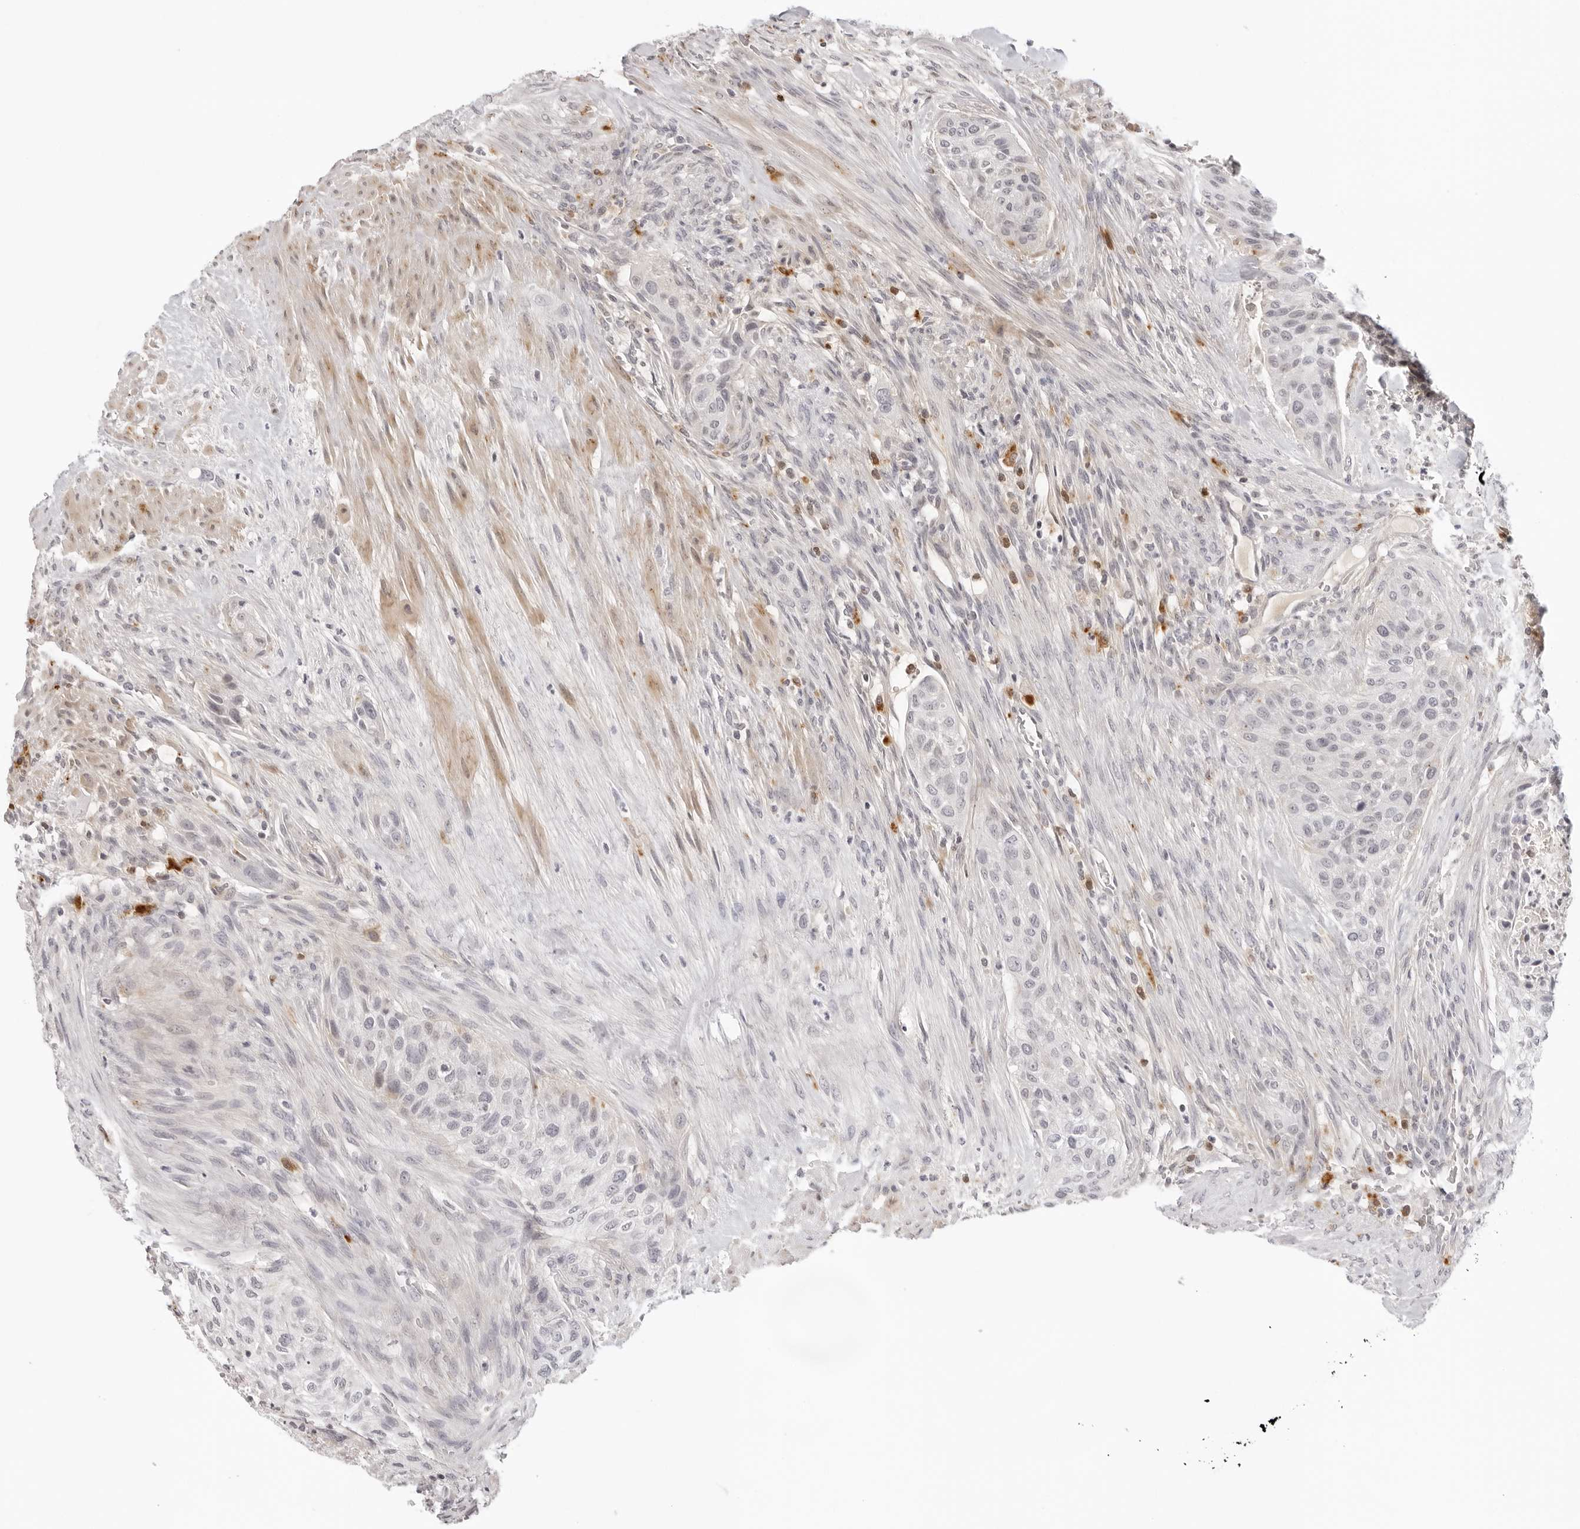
{"staining": {"intensity": "negative", "quantity": "none", "location": "none"}, "tissue": "urothelial cancer", "cell_type": "Tumor cells", "image_type": "cancer", "snomed": [{"axis": "morphology", "description": "Urothelial carcinoma, High grade"}, {"axis": "topography", "description": "Urinary bladder"}], "caption": "A high-resolution histopathology image shows immunohistochemistry staining of urothelial cancer, which shows no significant expression in tumor cells.", "gene": "STRADB", "patient": {"sex": "male", "age": 35}}